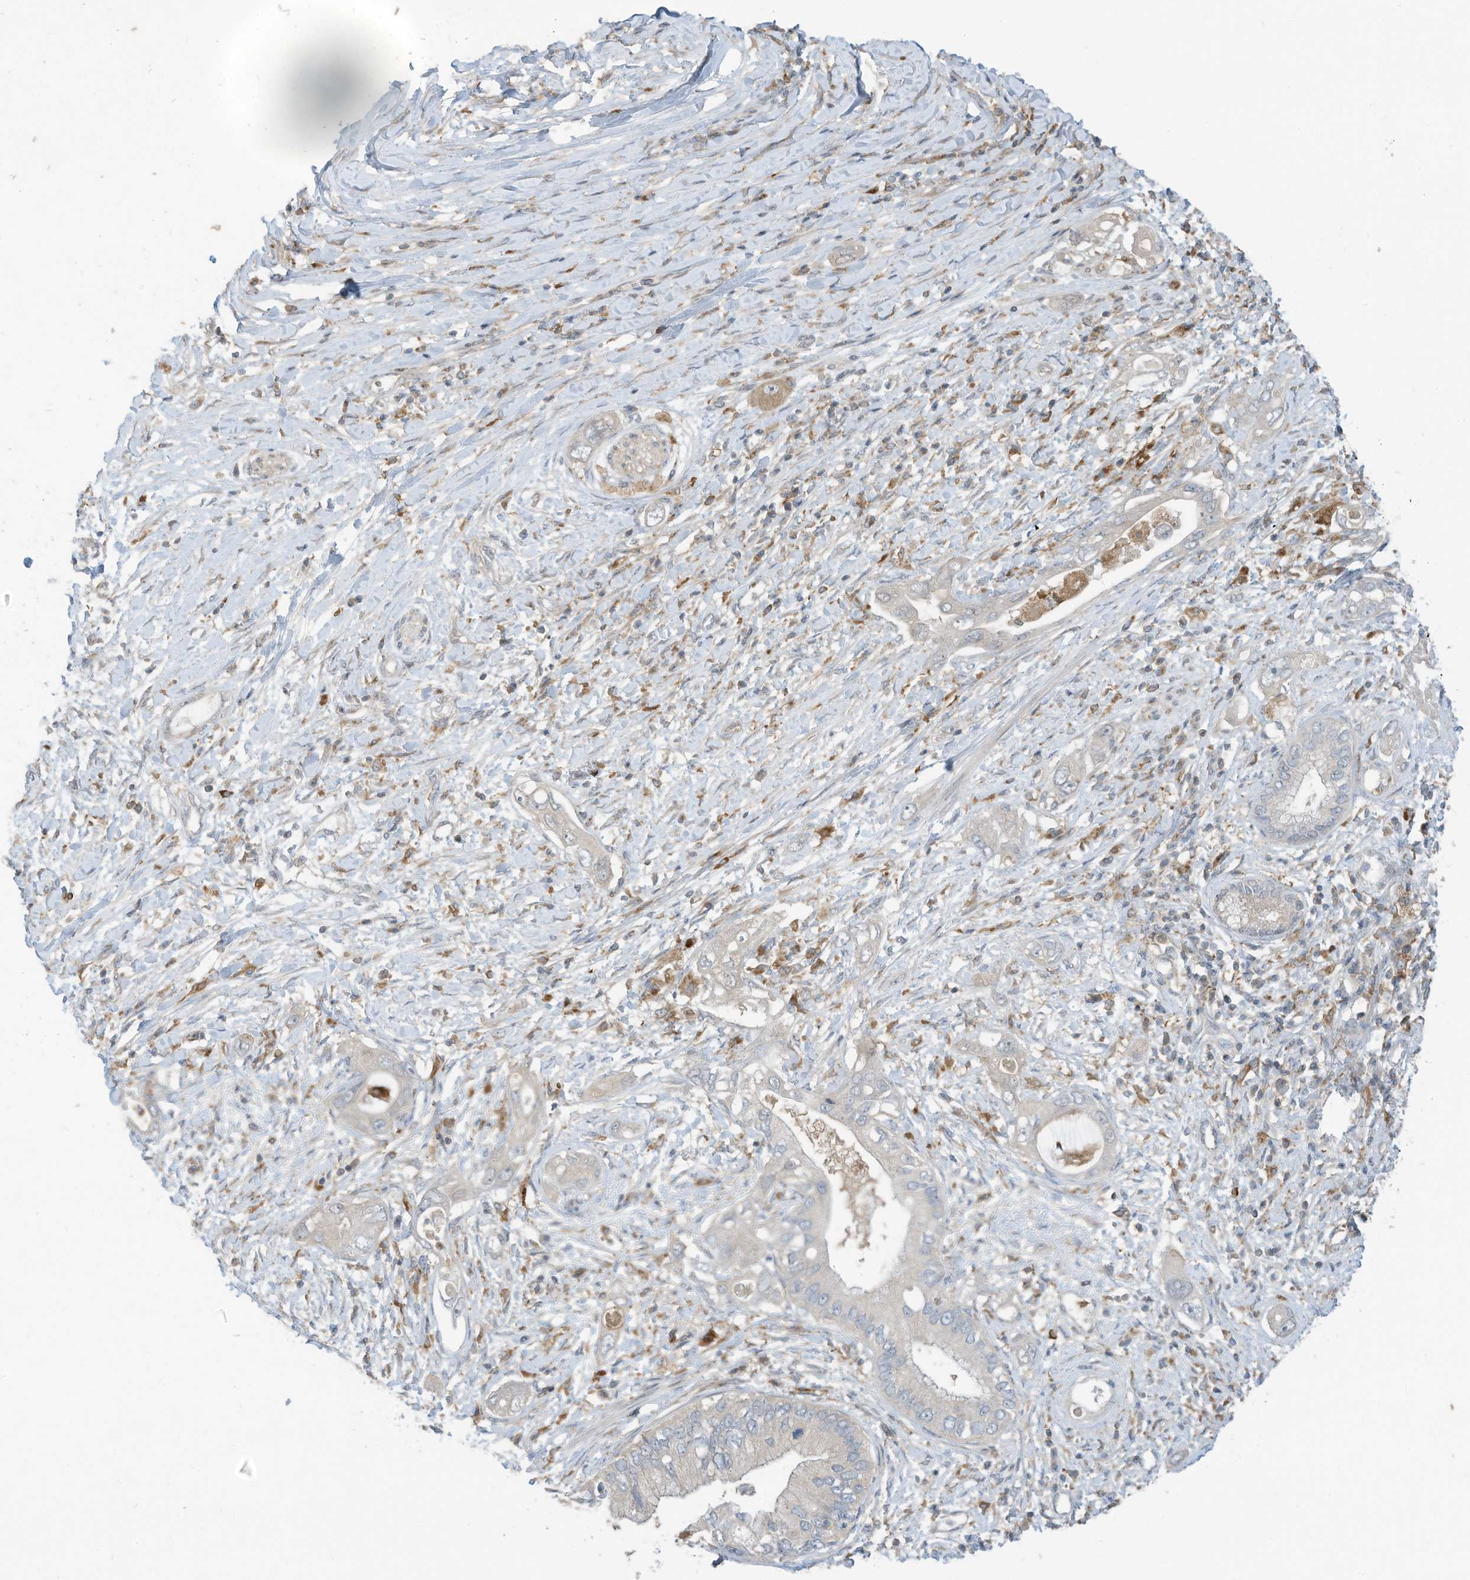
{"staining": {"intensity": "negative", "quantity": "none", "location": "none"}, "tissue": "pancreatic cancer", "cell_type": "Tumor cells", "image_type": "cancer", "snomed": [{"axis": "morphology", "description": "Inflammation, NOS"}, {"axis": "morphology", "description": "Adenocarcinoma, NOS"}, {"axis": "topography", "description": "Pancreas"}], "caption": "The image shows no significant positivity in tumor cells of adenocarcinoma (pancreatic). (DAB IHC visualized using brightfield microscopy, high magnification).", "gene": "DZIP3", "patient": {"sex": "female", "age": 56}}